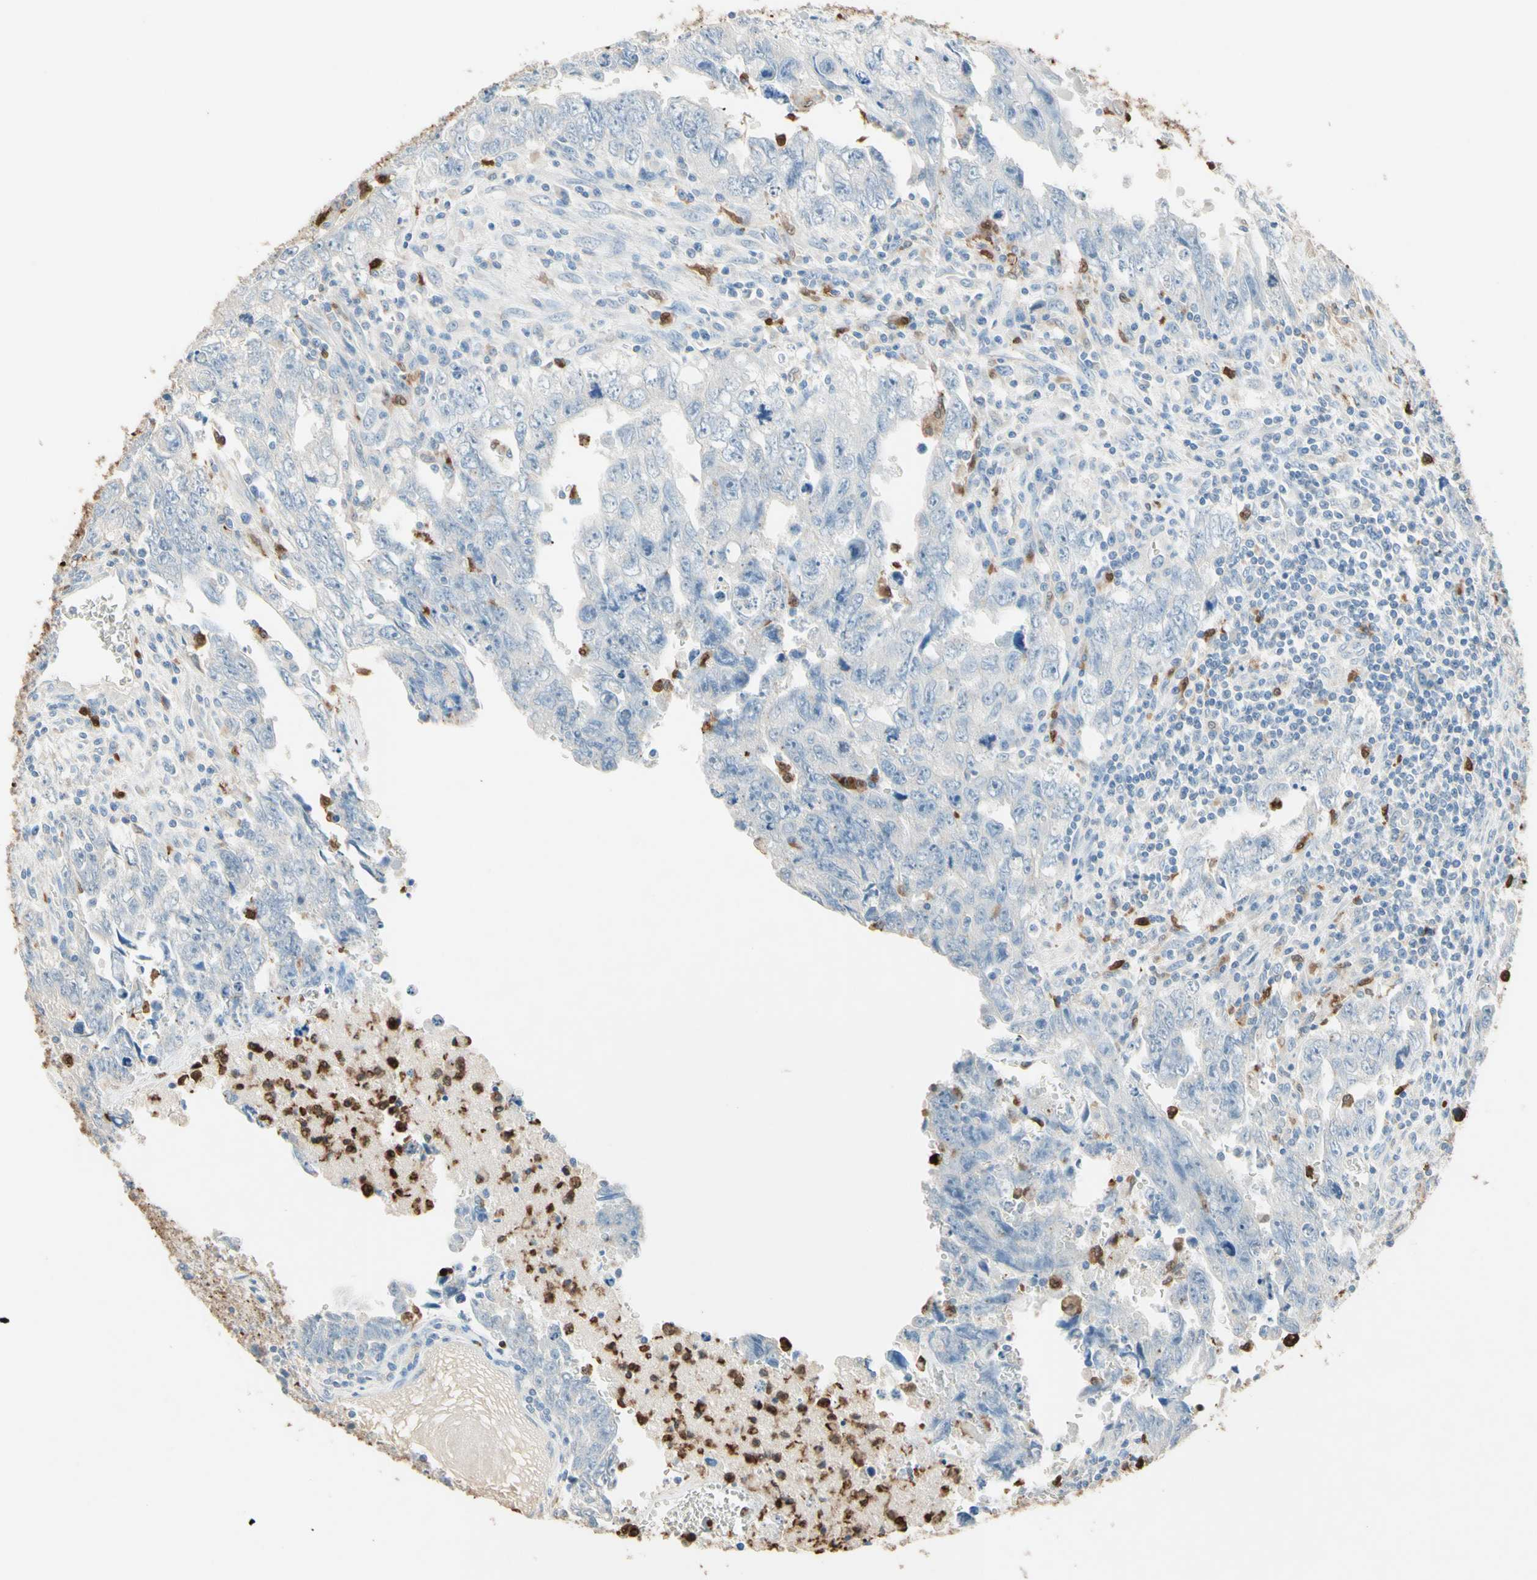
{"staining": {"intensity": "negative", "quantity": "none", "location": "none"}, "tissue": "testis cancer", "cell_type": "Tumor cells", "image_type": "cancer", "snomed": [{"axis": "morphology", "description": "Carcinoma, Embryonal, NOS"}, {"axis": "topography", "description": "Testis"}], "caption": "Tumor cells show no significant protein positivity in testis embryonal carcinoma. The staining is performed using DAB brown chromogen with nuclei counter-stained in using hematoxylin.", "gene": "NFKBIZ", "patient": {"sex": "male", "age": 28}}